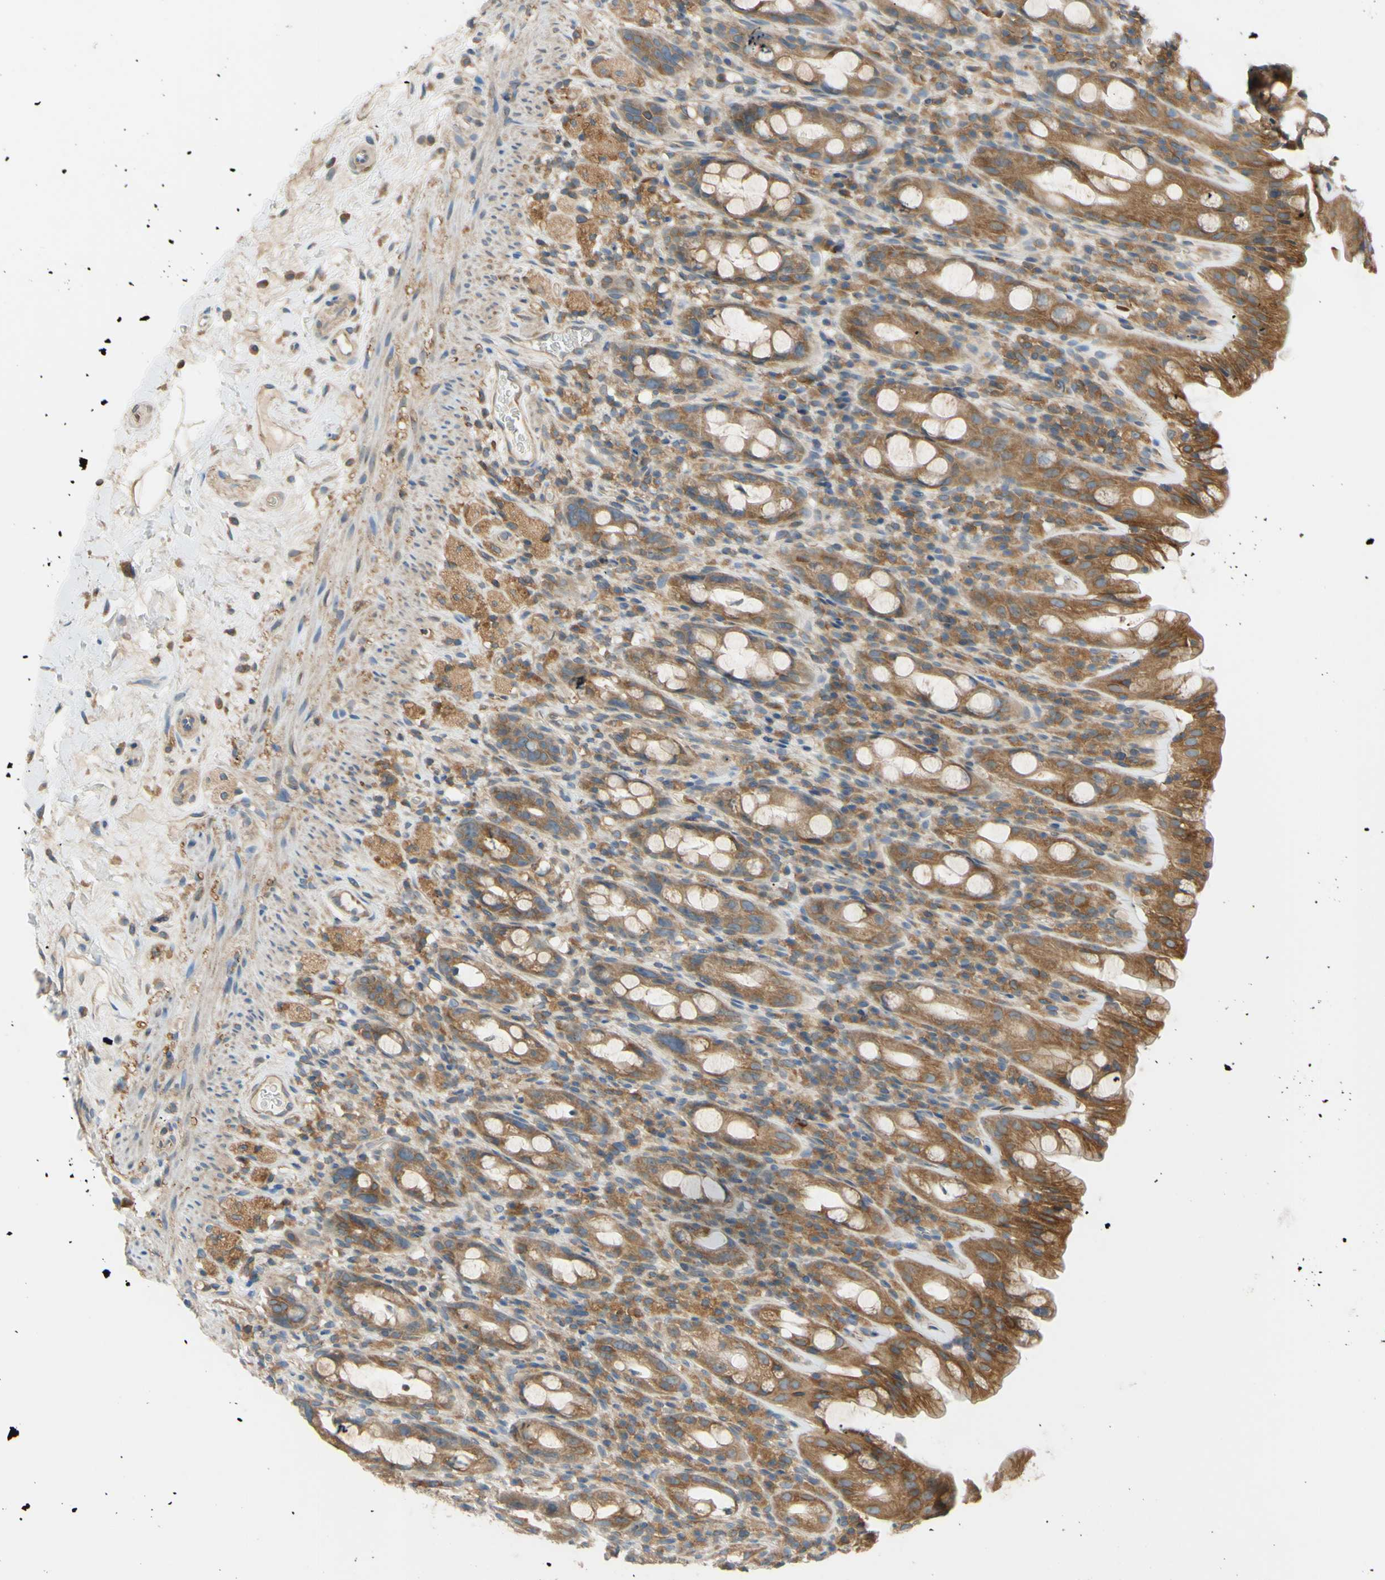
{"staining": {"intensity": "moderate", "quantity": ">75%", "location": "cytoplasmic/membranous"}, "tissue": "rectum", "cell_type": "Glandular cells", "image_type": "normal", "snomed": [{"axis": "morphology", "description": "Normal tissue, NOS"}, {"axis": "topography", "description": "Rectum"}], "caption": "A histopathology image of rectum stained for a protein demonstrates moderate cytoplasmic/membranous brown staining in glandular cells.", "gene": "POR", "patient": {"sex": "male", "age": 44}}